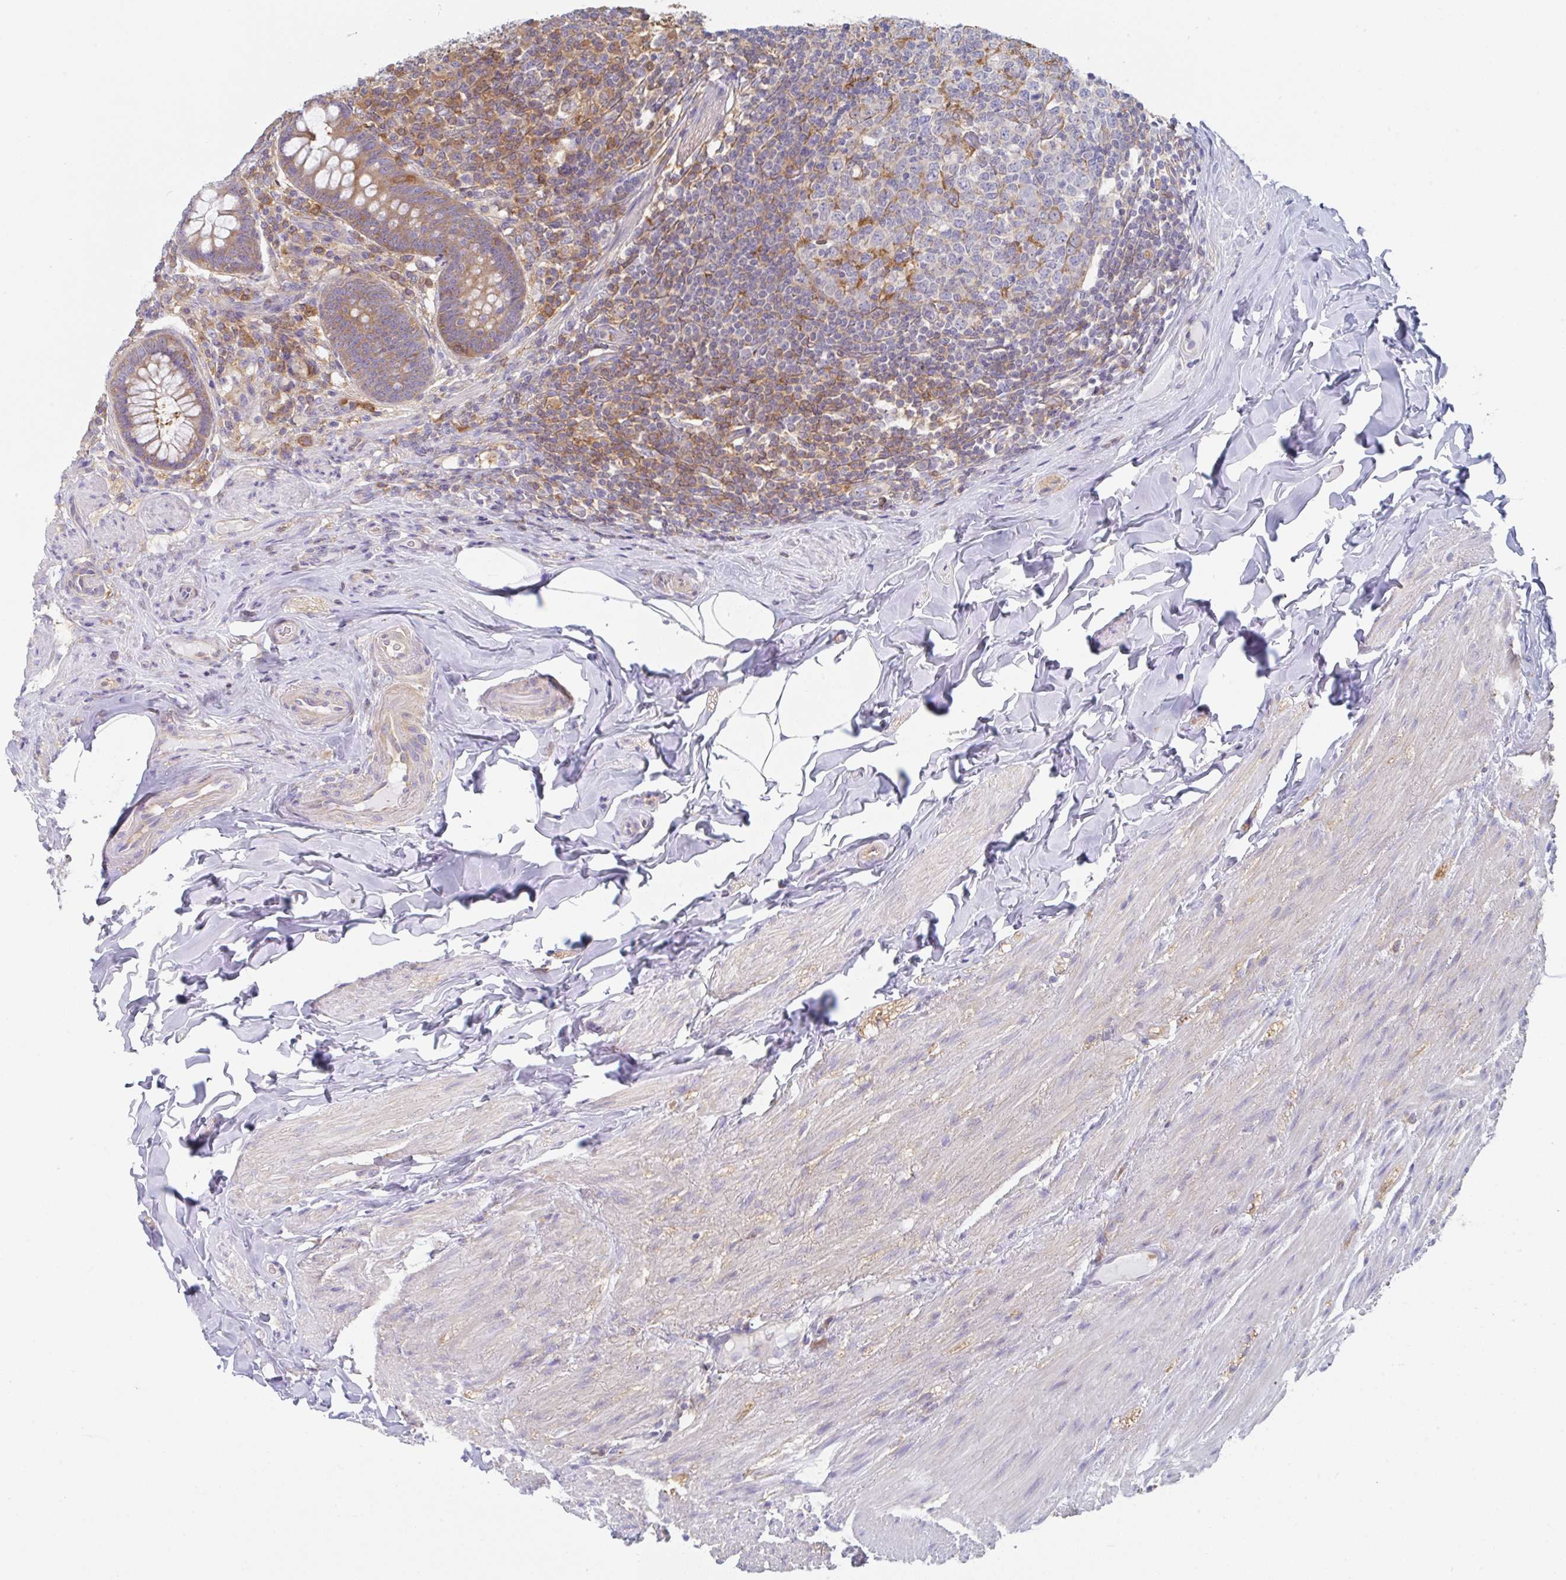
{"staining": {"intensity": "moderate", "quantity": ">75%", "location": "cytoplasmic/membranous"}, "tissue": "appendix", "cell_type": "Glandular cells", "image_type": "normal", "snomed": [{"axis": "morphology", "description": "Normal tissue, NOS"}, {"axis": "topography", "description": "Appendix"}], "caption": "Immunohistochemistry histopathology image of normal appendix: human appendix stained using IHC shows medium levels of moderate protein expression localized specifically in the cytoplasmic/membranous of glandular cells, appearing as a cytoplasmic/membranous brown color.", "gene": "AMPD2", "patient": {"sex": "male", "age": 71}}